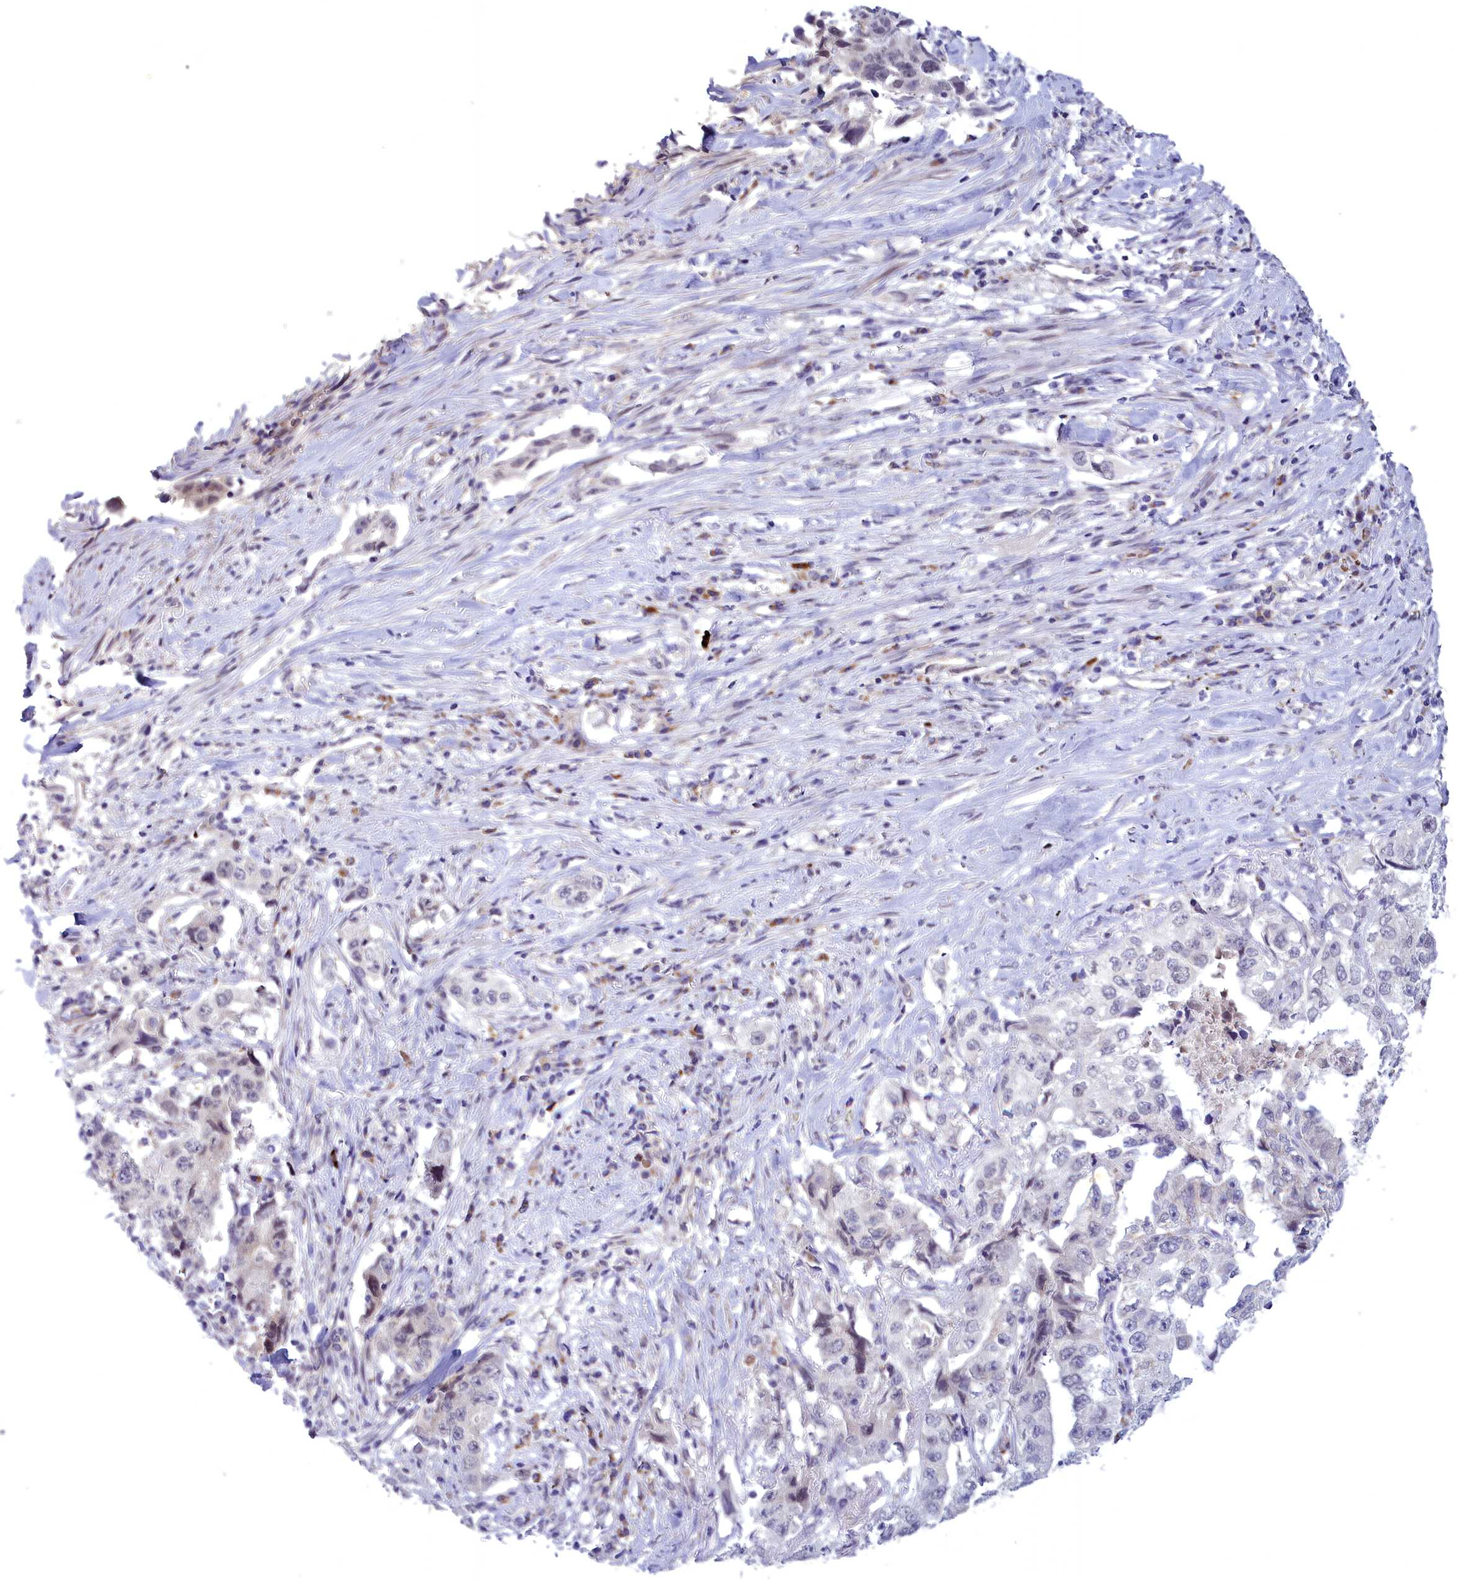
{"staining": {"intensity": "negative", "quantity": "none", "location": "none"}, "tissue": "lung cancer", "cell_type": "Tumor cells", "image_type": "cancer", "snomed": [{"axis": "morphology", "description": "Adenocarcinoma, NOS"}, {"axis": "topography", "description": "Lung"}], "caption": "Adenocarcinoma (lung) was stained to show a protein in brown. There is no significant positivity in tumor cells. (DAB (3,3'-diaminobenzidine) IHC with hematoxylin counter stain).", "gene": "FAM149B1", "patient": {"sex": "female", "age": 51}}